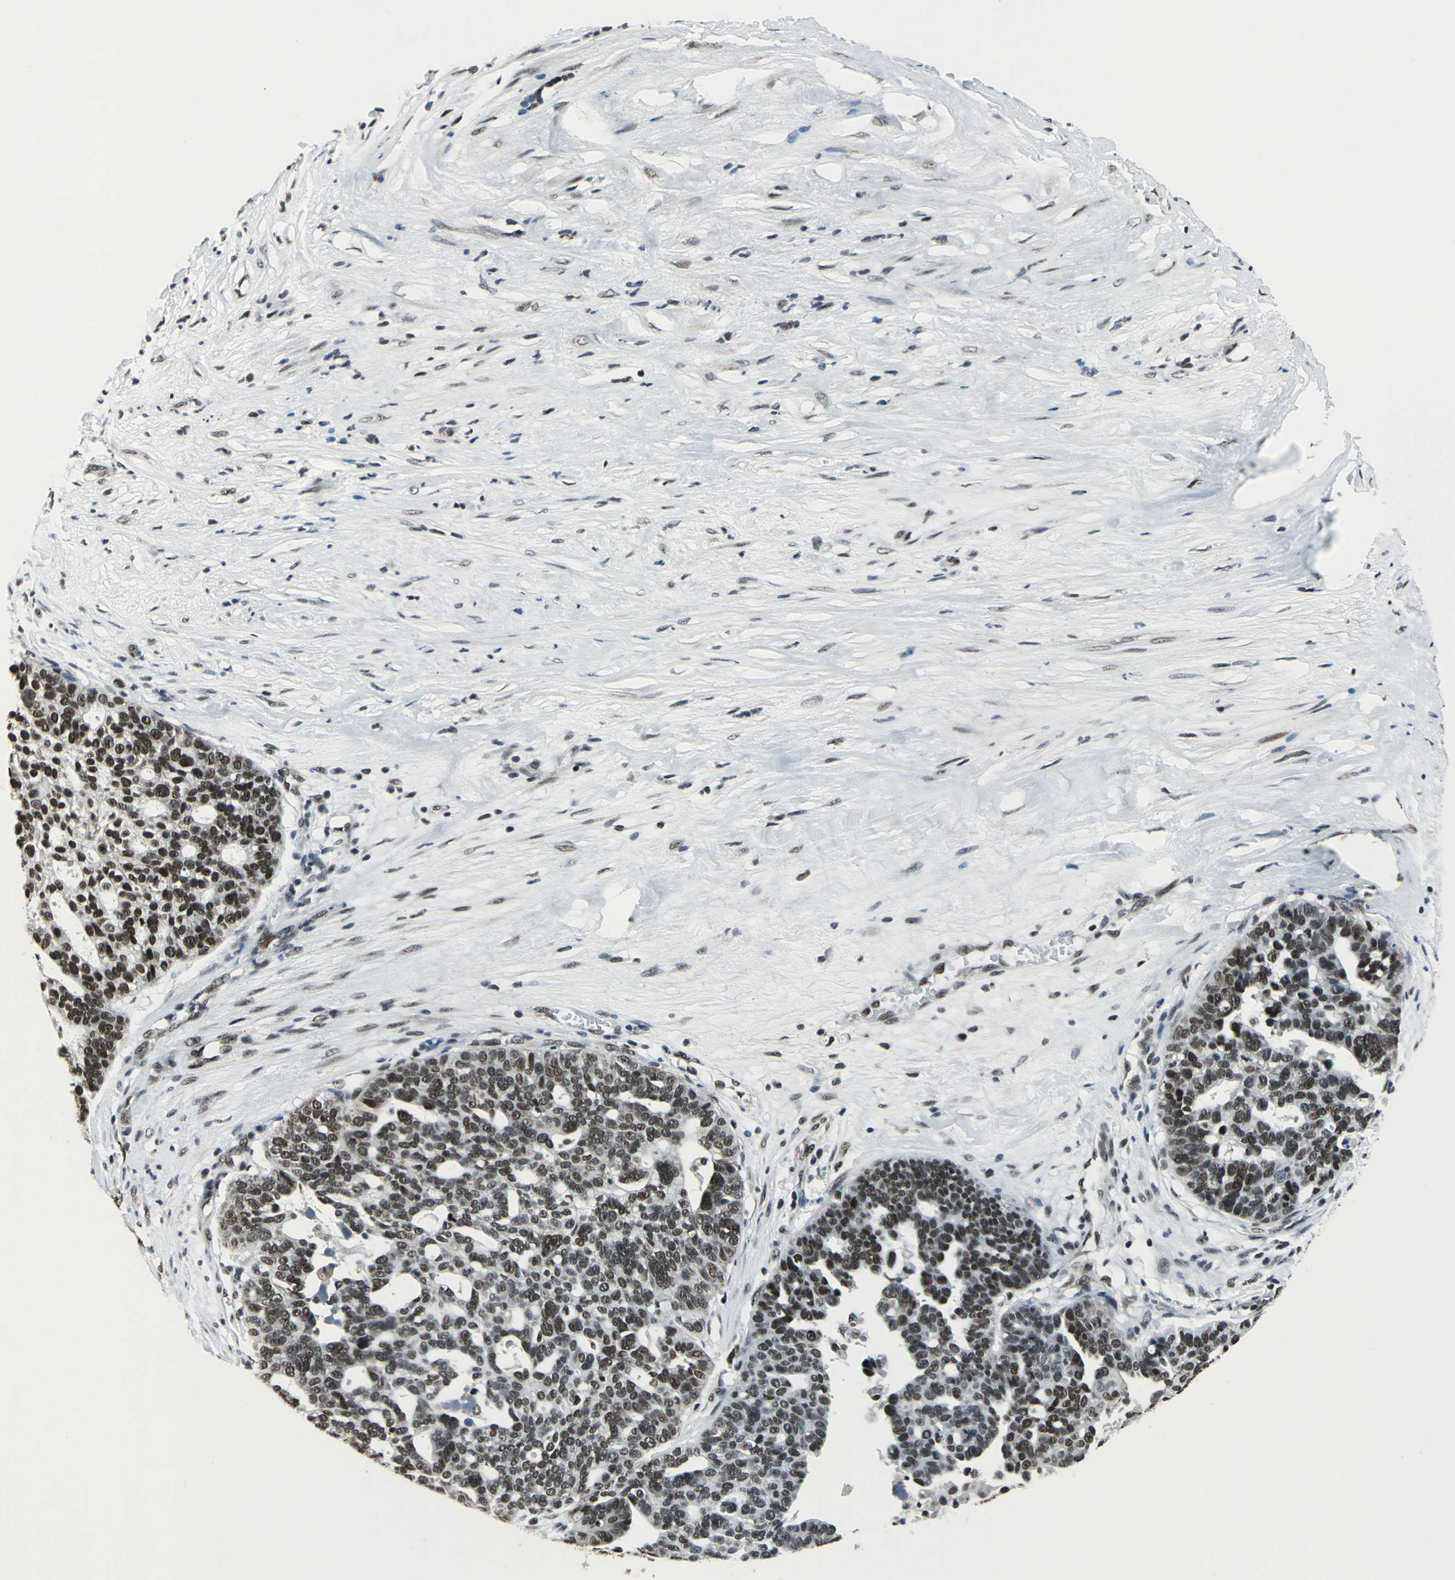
{"staining": {"intensity": "strong", "quantity": ">75%", "location": "nuclear"}, "tissue": "ovarian cancer", "cell_type": "Tumor cells", "image_type": "cancer", "snomed": [{"axis": "morphology", "description": "Cystadenocarcinoma, serous, NOS"}, {"axis": "topography", "description": "Ovary"}], "caption": "Immunohistochemical staining of human ovarian cancer exhibits high levels of strong nuclear protein expression in approximately >75% of tumor cells.", "gene": "BCLAF1", "patient": {"sex": "female", "age": 59}}